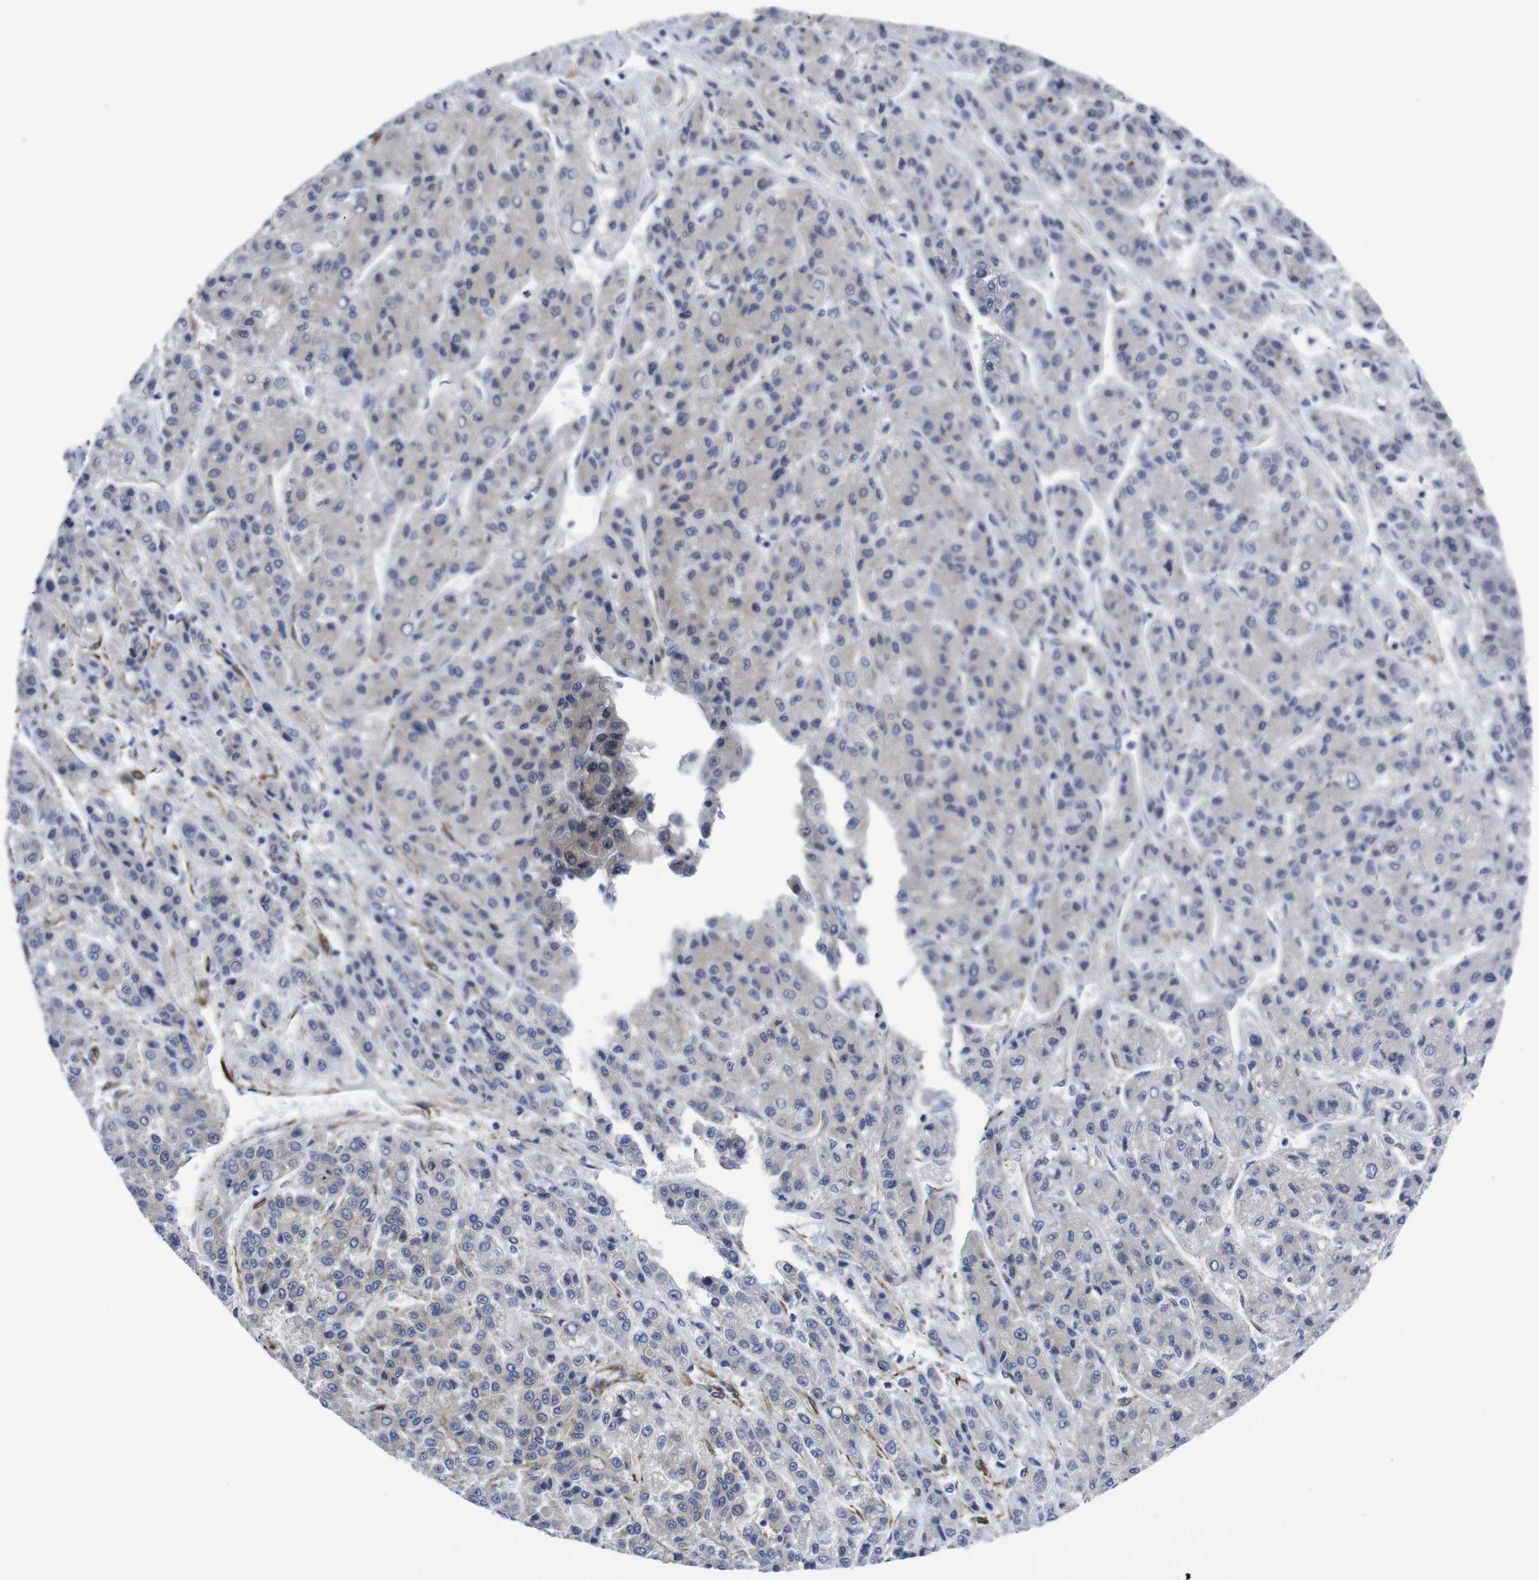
{"staining": {"intensity": "weak", "quantity": "<25%", "location": "cytoplasmic/membranous"}, "tissue": "liver cancer", "cell_type": "Tumor cells", "image_type": "cancer", "snomed": [{"axis": "morphology", "description": "Carcinoma, Hepatocellular, NOS"}, {"axis": "topography", "description": "Liver"}], "caption": "Tumor cells are negative for protein expression in human hepatocellular carcinoma (liver). (DAB (3,3'-diaminobenzidine) immunohistochemistry (IHC), high magnification).", "gene": "WNT10A", "patient": {"sex": "male", "age": 70}}